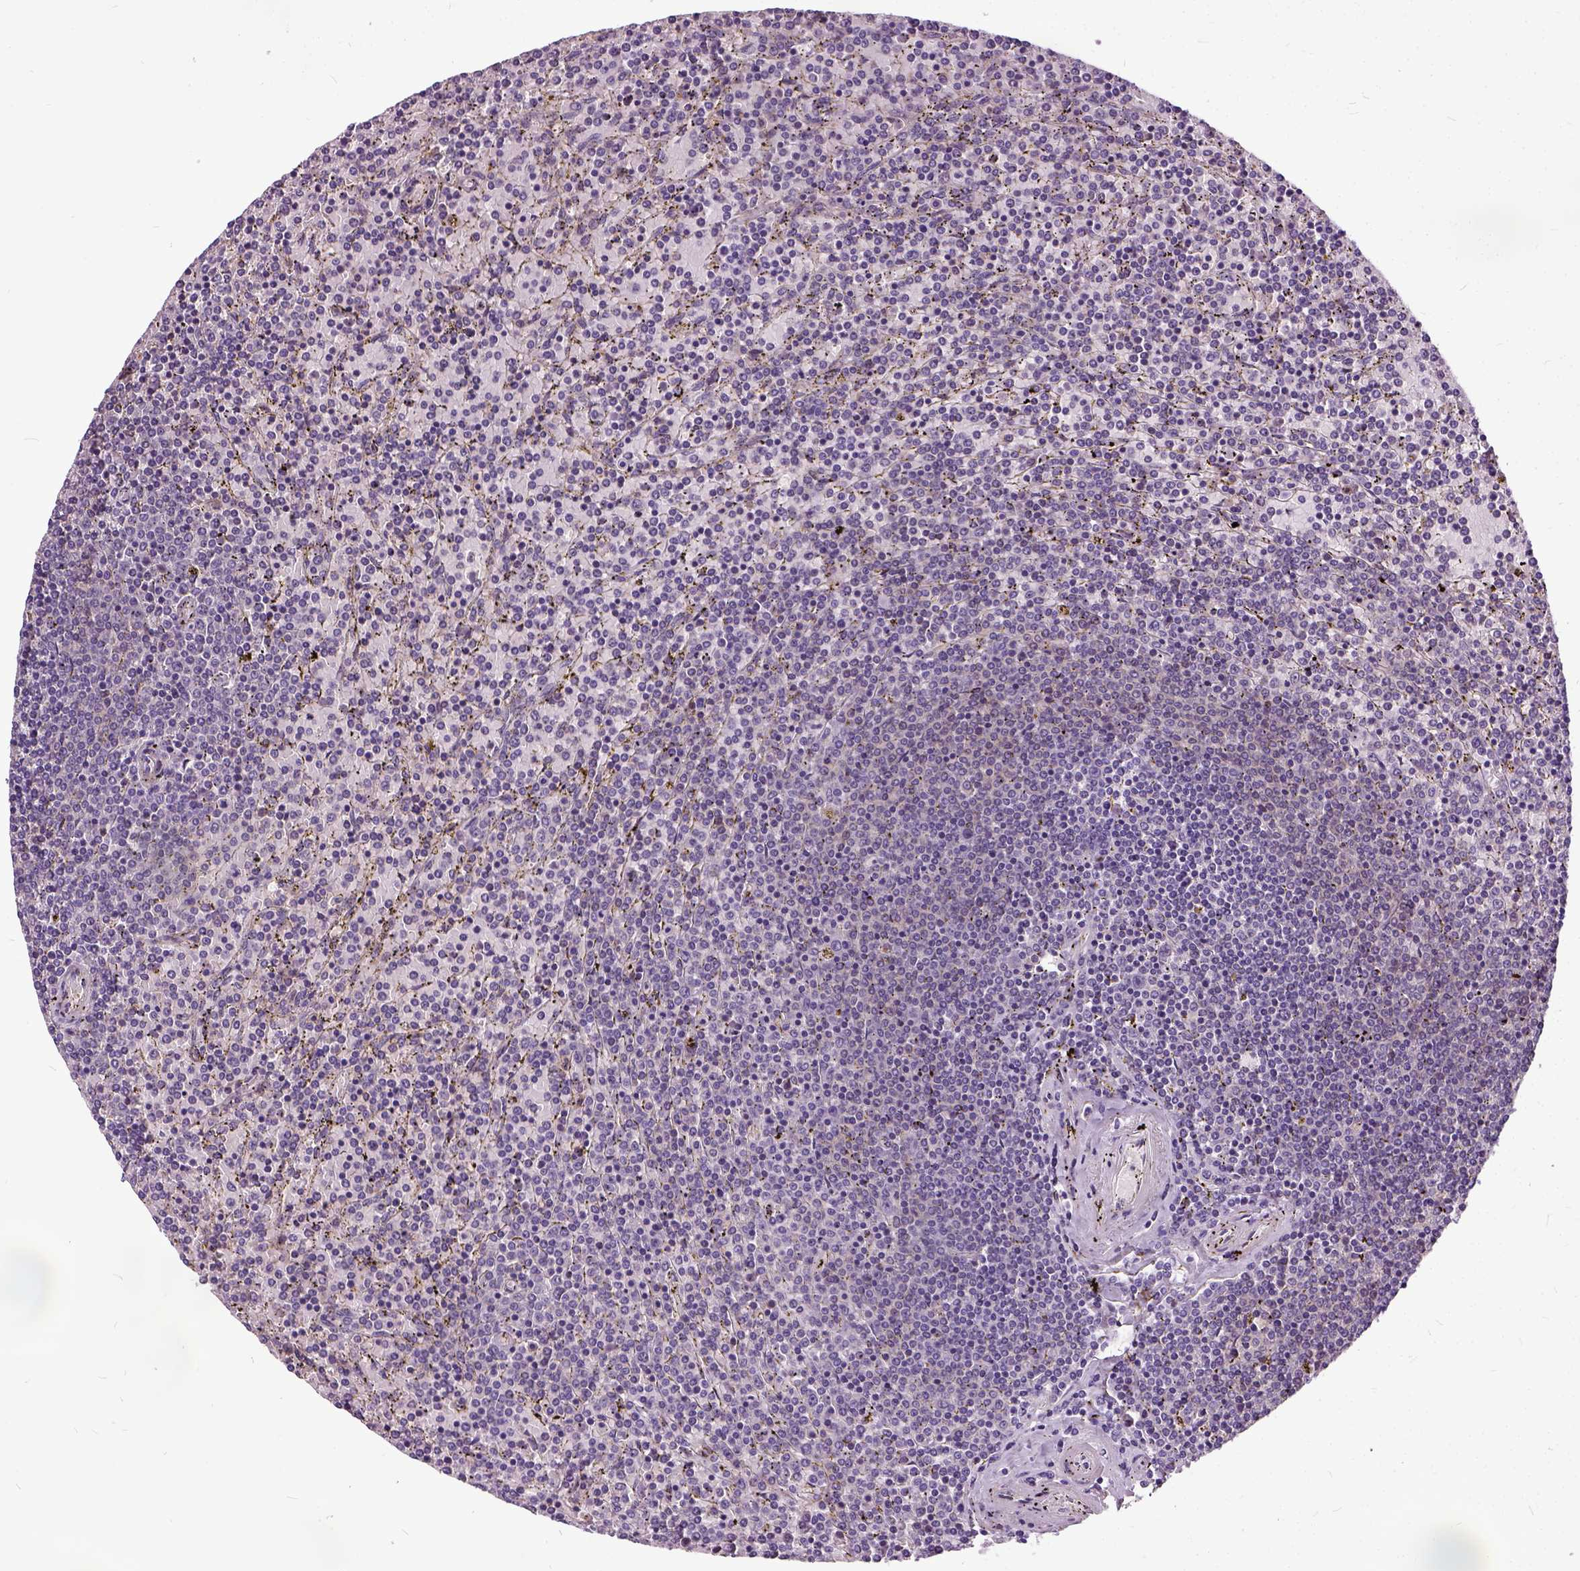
{"staining": {"intensity": "negative", "quantity": "none", "location": "none"}, "tissue": "lymphoma", "cell_type": "Tumor cells", "image_type": "cancer", "snomed": [{"axis": "morphology", "description": "Malignant lymphoma, non-Hodgkin's type, Low grade"}, {"axis": "topography", "description": "Spleen"}], "caption": "An immunohistochemistry micrograph of low-grade malignant lymphoma, non-Hodgkin's type is shown. There is no staining in tumor cells of low-grade malignant lymphoma, non-Hodgkin's type. (Immunohistochemistry, brightfield microscopy, high magnification).", "gene": "ILRUN", "patient": {"sex": "female", "age": 77}}